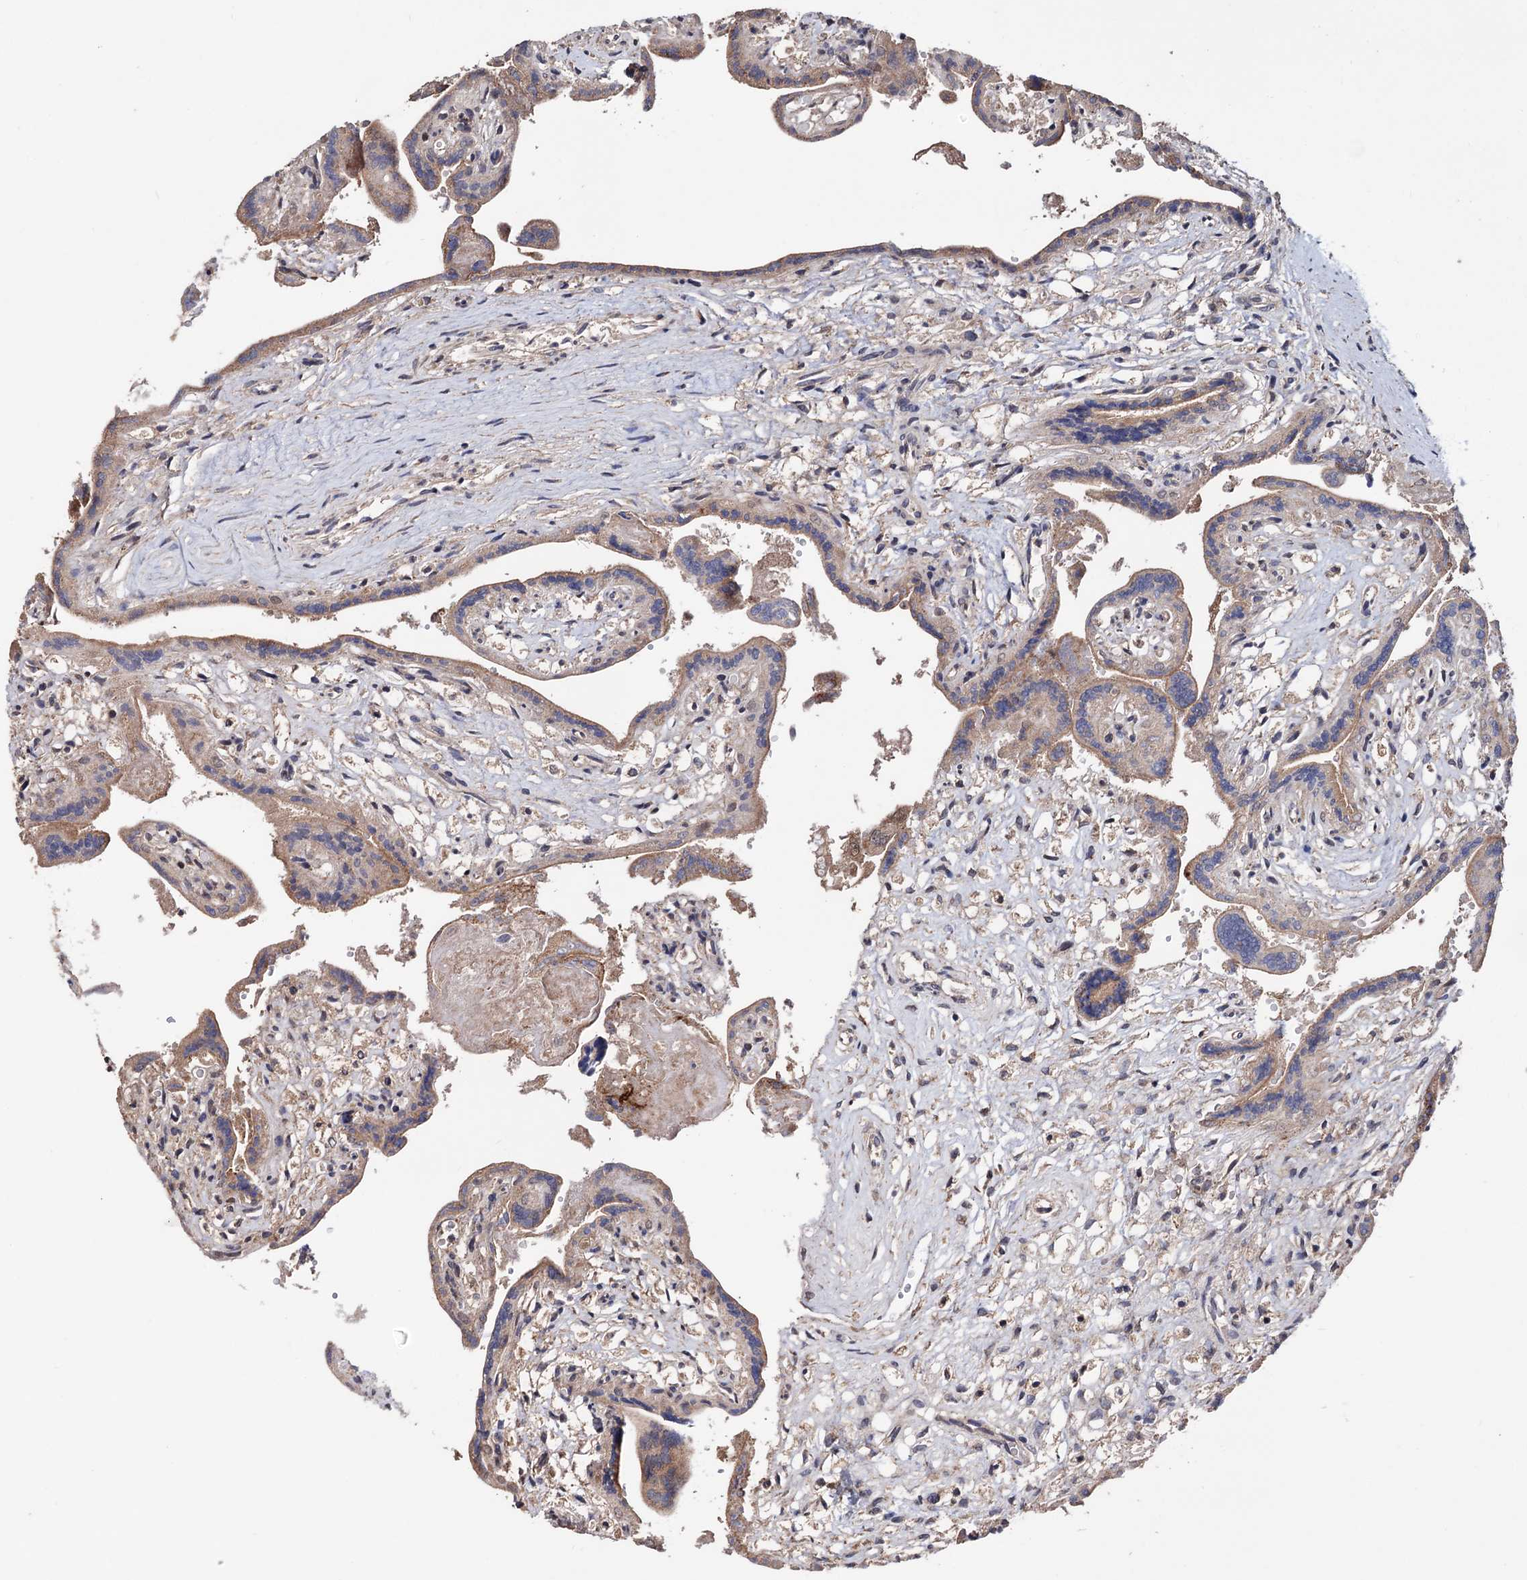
{"staining": {"intensity": "moderate", "quantity": ">75%", "location": "cytoplasmic/membranous,nuclear"}, "tissue": "placenta", "cell_type": "Trophoblastic cells", "image_type": "normal", "snomed": [{"axis": "morphology", "description": "Normal tissue, NOS"}, {"axis": "topography", "description": "Placenta"}], "caption": "Normal placenta was stained to show a protein in brown. There is medium levels of moderate cytoplasmic/membranous,nuclear staining in about >75% of trophoblastic cells. Ihc stains the protein in brown and the nuclei are stained blue.", "gene": "KLF5", "patient": {"sex": "female", "age": 37}}